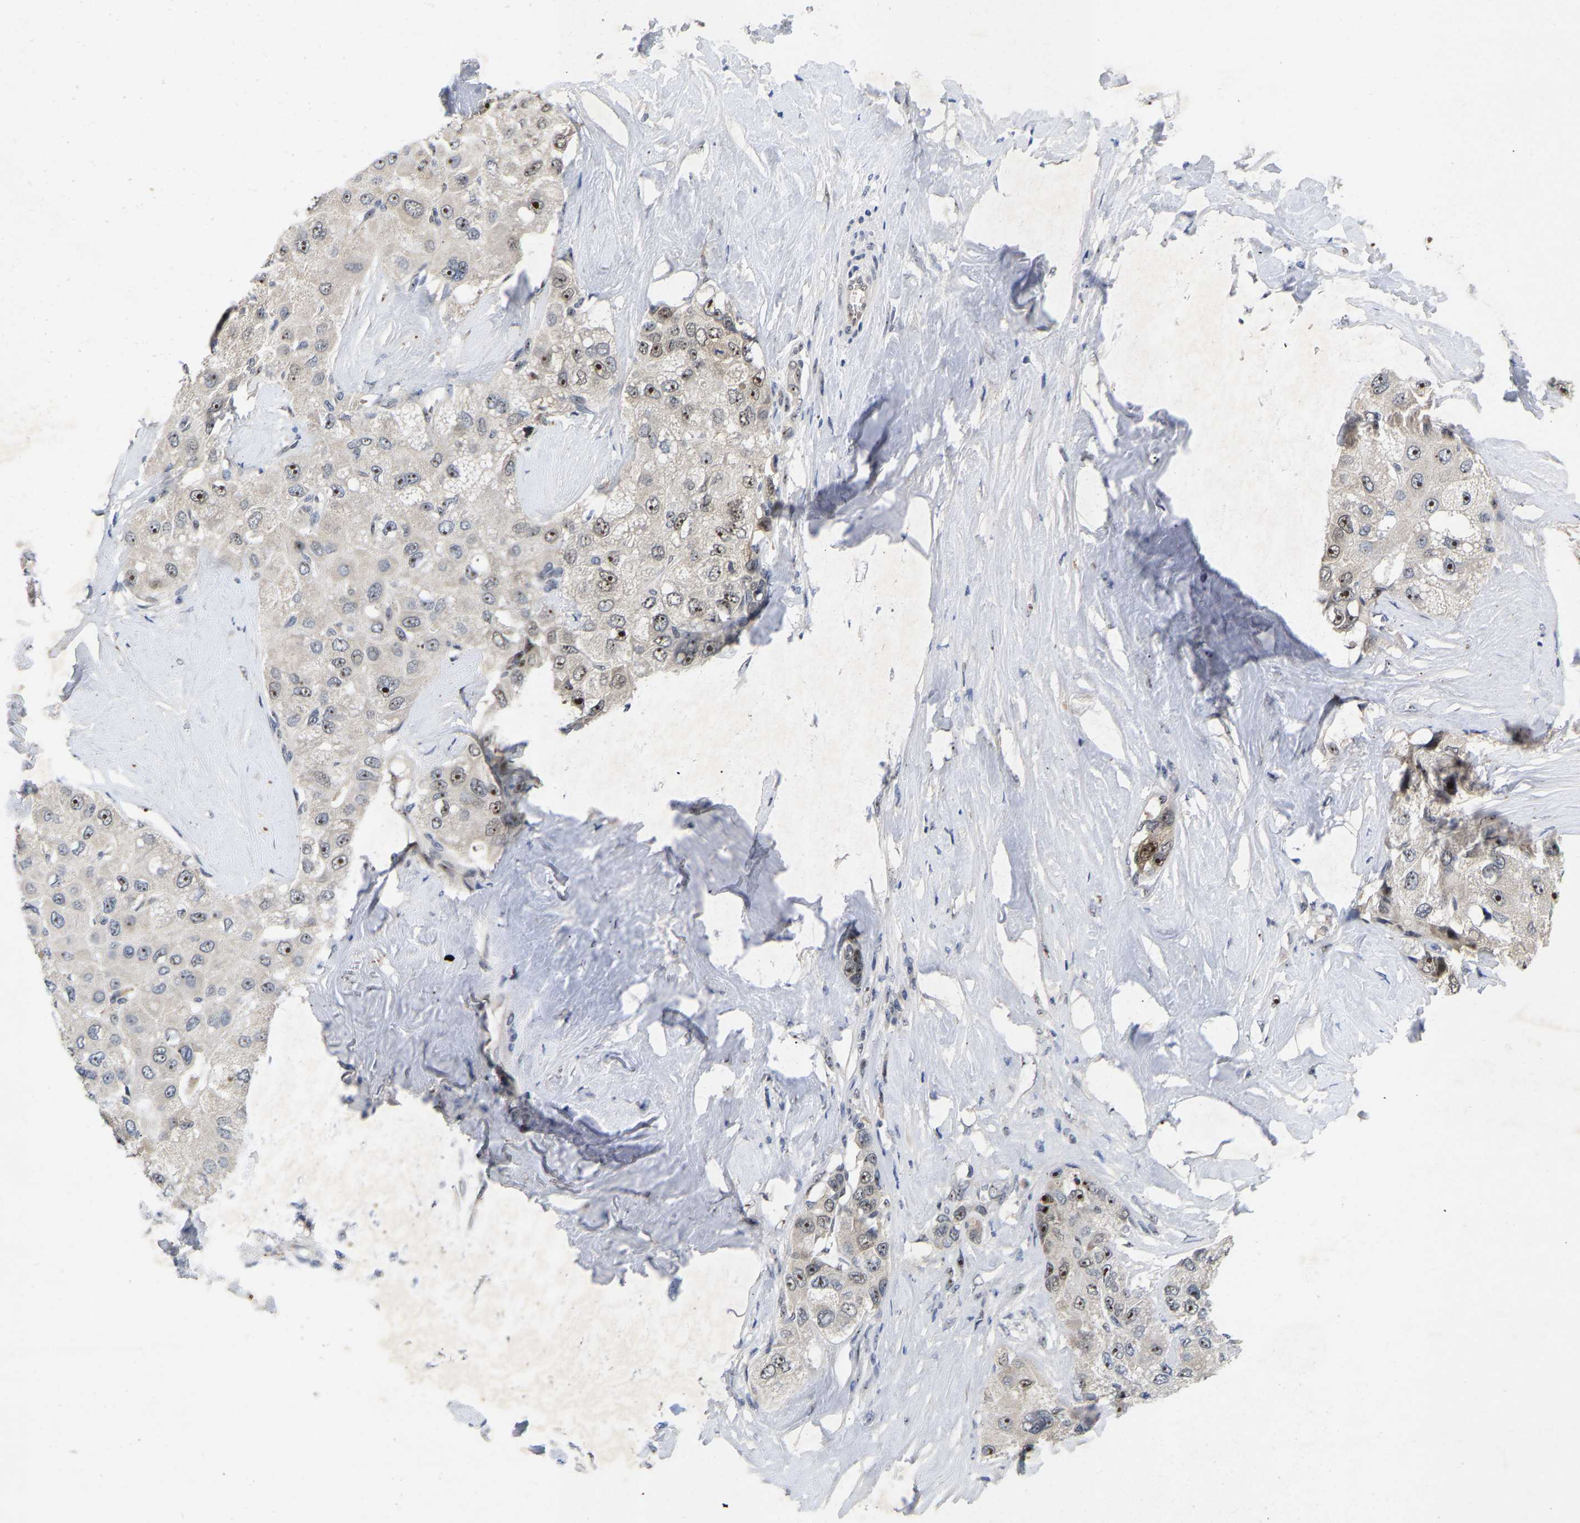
{"staining": {"intensity": "moderate", "quantity": ">75%", "location": "nuclear"}, "tissue": "liver cancer", "cell_type": "Tumor cells", "image_type": "cancer", "snomed": [{"axis": "morphology", "description": "Carcinoma, Hepatocellular, NOS"}, {"axis": "topography", "description": "Liver"}], "caption": "The immunohistochemical stain shows moderate nuclear expression in tumor cells of hepatocellular carcinoma (liver) tissue.", "gene": "NLE1", "patient": {"sex": "male", "age": 80}}